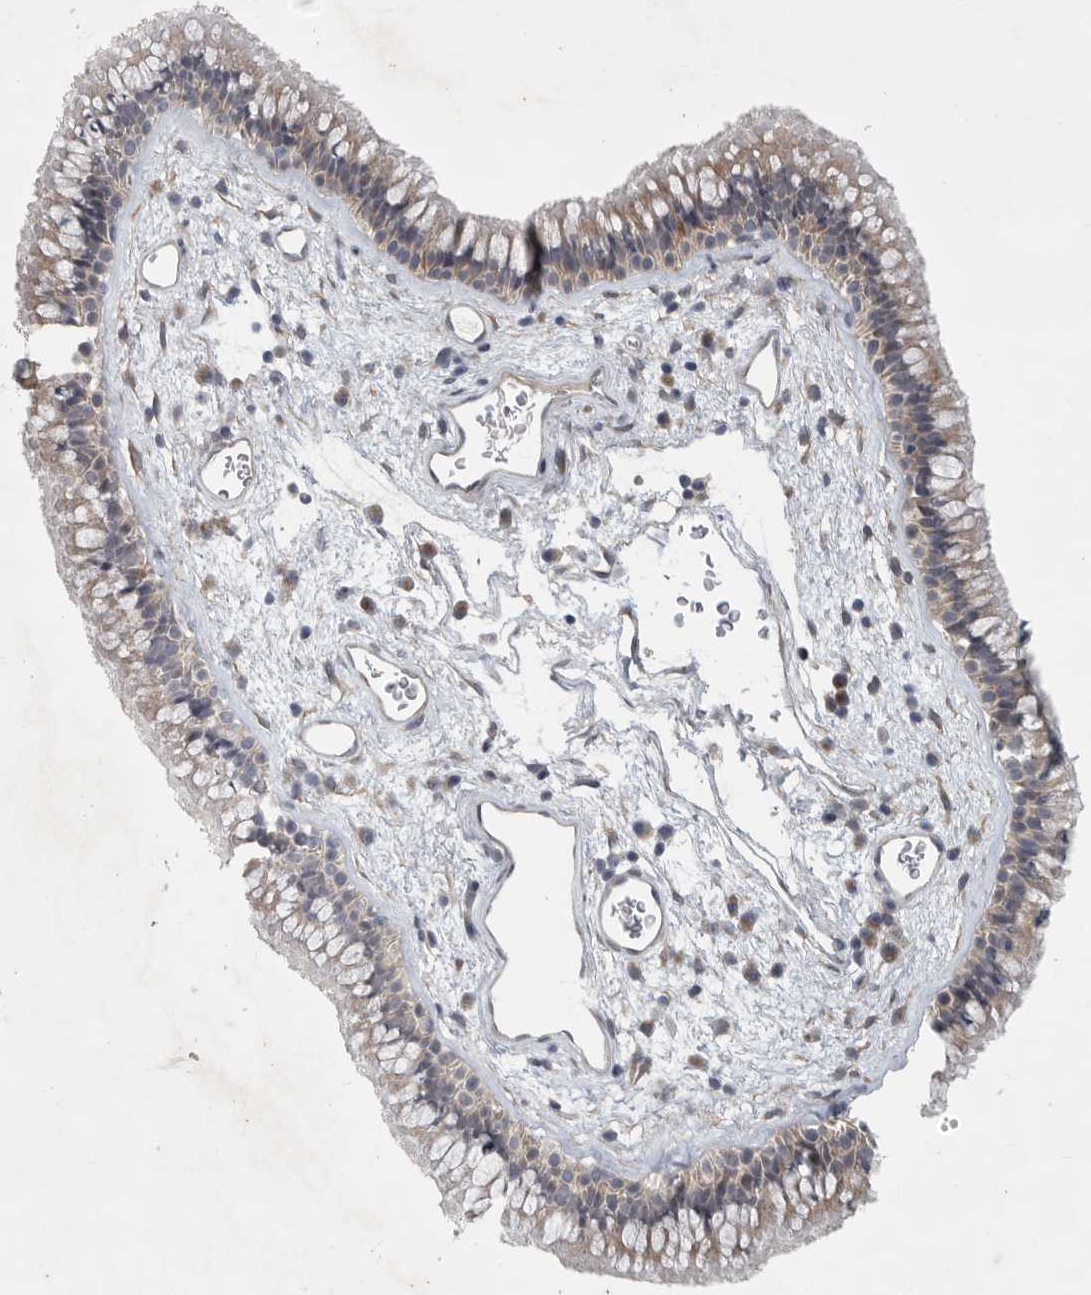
{"staining": {"intensity": "weak", "quantity": "25%-75%", "location": "cytoplasmic/membranous"}, "tissue": "nasopharynx", "cell_type": "Respiratory epithelial cells", "image_type": "normal", "snomed": [{"axis": "morphology", "description": "Normal tissue, NOS"}, {"axis": "morphology", "description": "Inflammation, NOS"}, {"axis": "topography", "description": "Nasopharynx"}], "caption": "This image reveals normal nasopharynx stained with immunohistochemistry to label a protein in brown. The cytoplasmic/membranous of respiratory epithelial cells show weak positivity for the protein. Nuclei are counter-stained blue.", "gene": "FBXO43", "patient": {"sex": "male", "age": 48}}